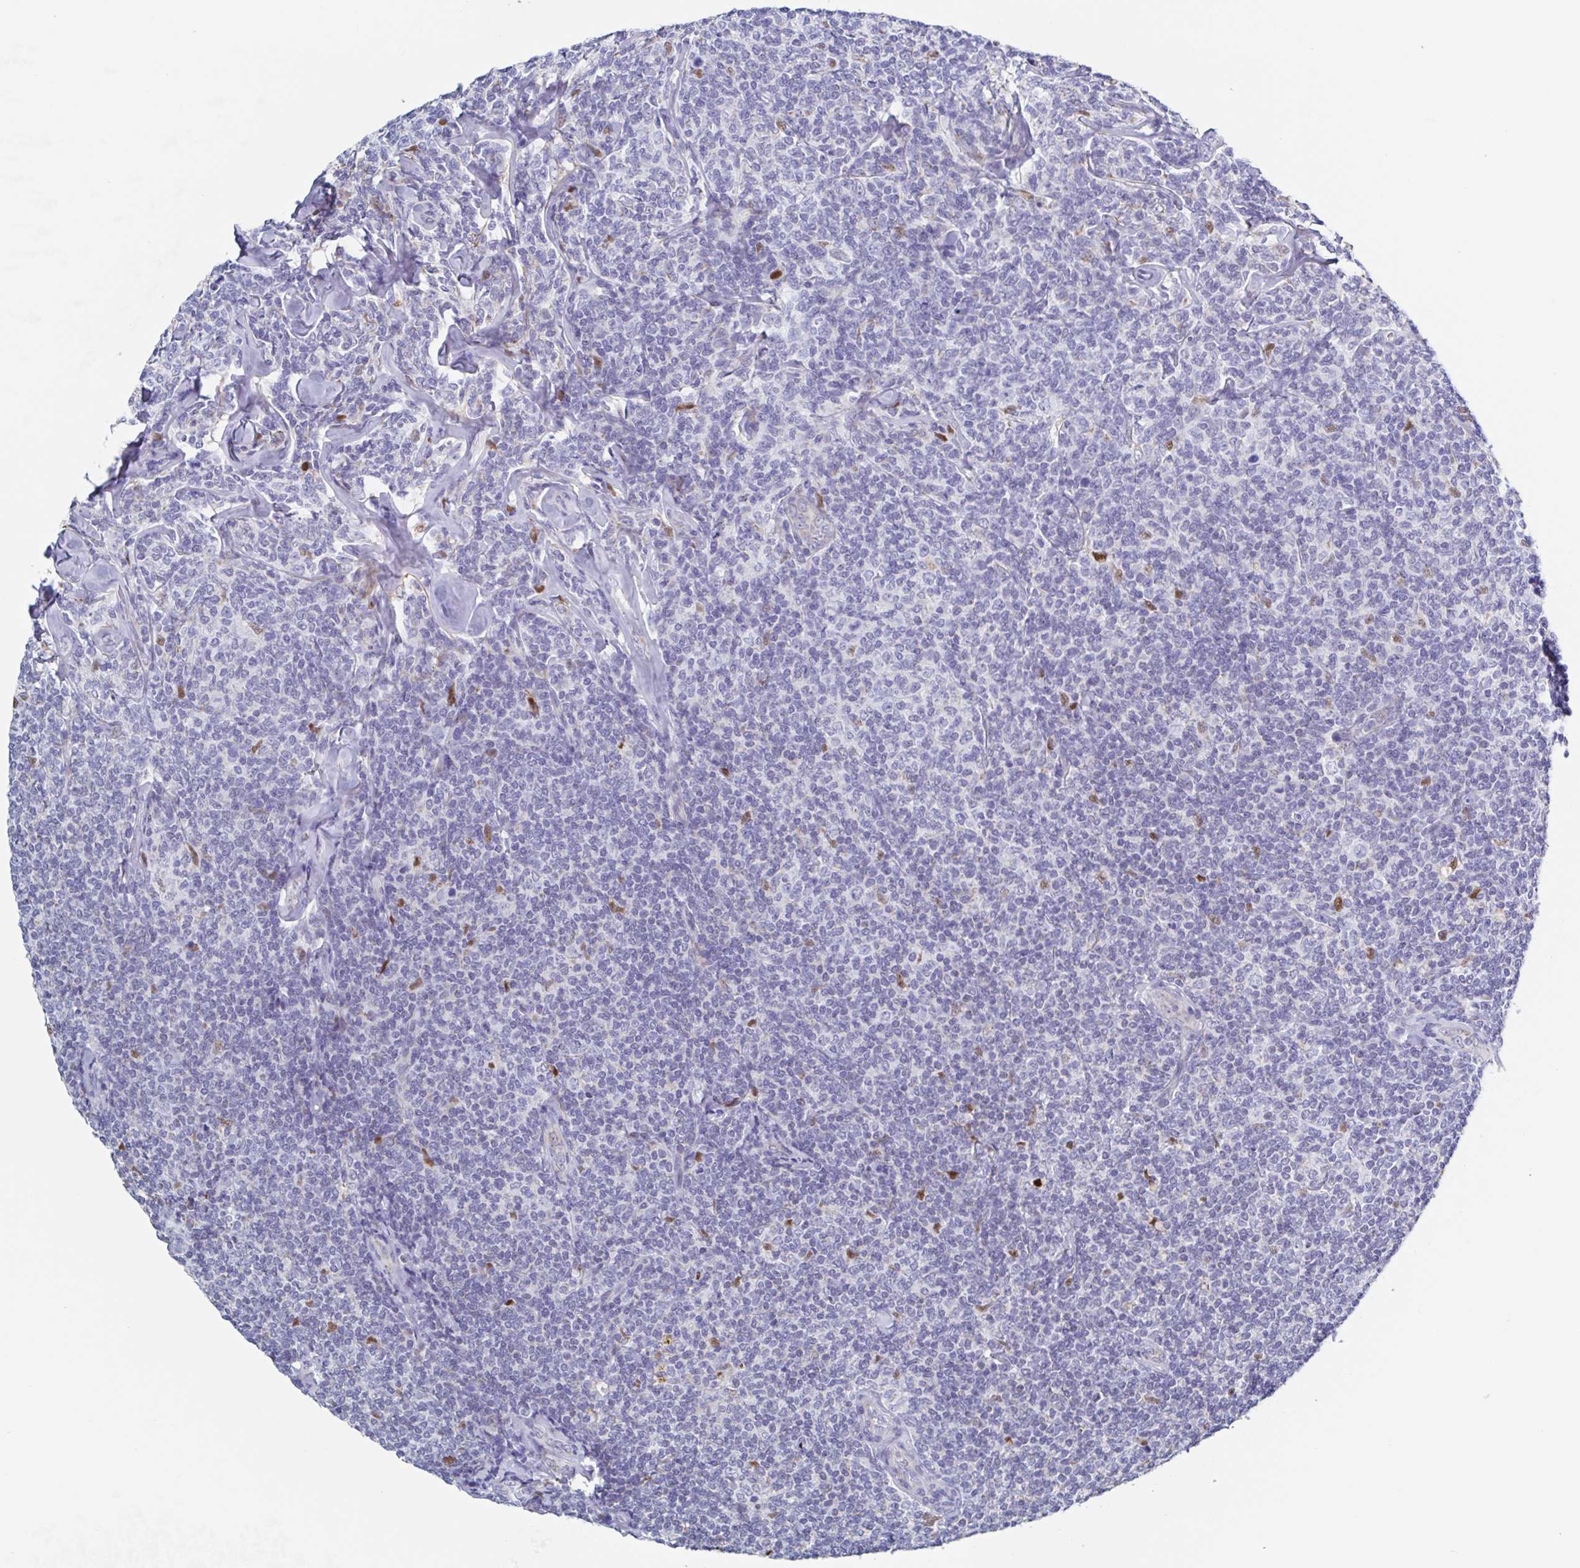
{"staining": {"intensity": "negative", "quantity": "none", "location": "none"}, "tissue": "lymphoma", "cell_type": "Tumor cells", "image_type": "cancer", "snomed": [{"axis": "morphology", "description": "Malignant lymphoma, non-Hodgkin's type, Low grade"}, {"axis": "topography", "description": "Lymph node"}], "caption": "The image displays no staining of tumor cells in lymphoma.", "gene": "PBOV1", "patient": {"sex": "female", "age": 56}}